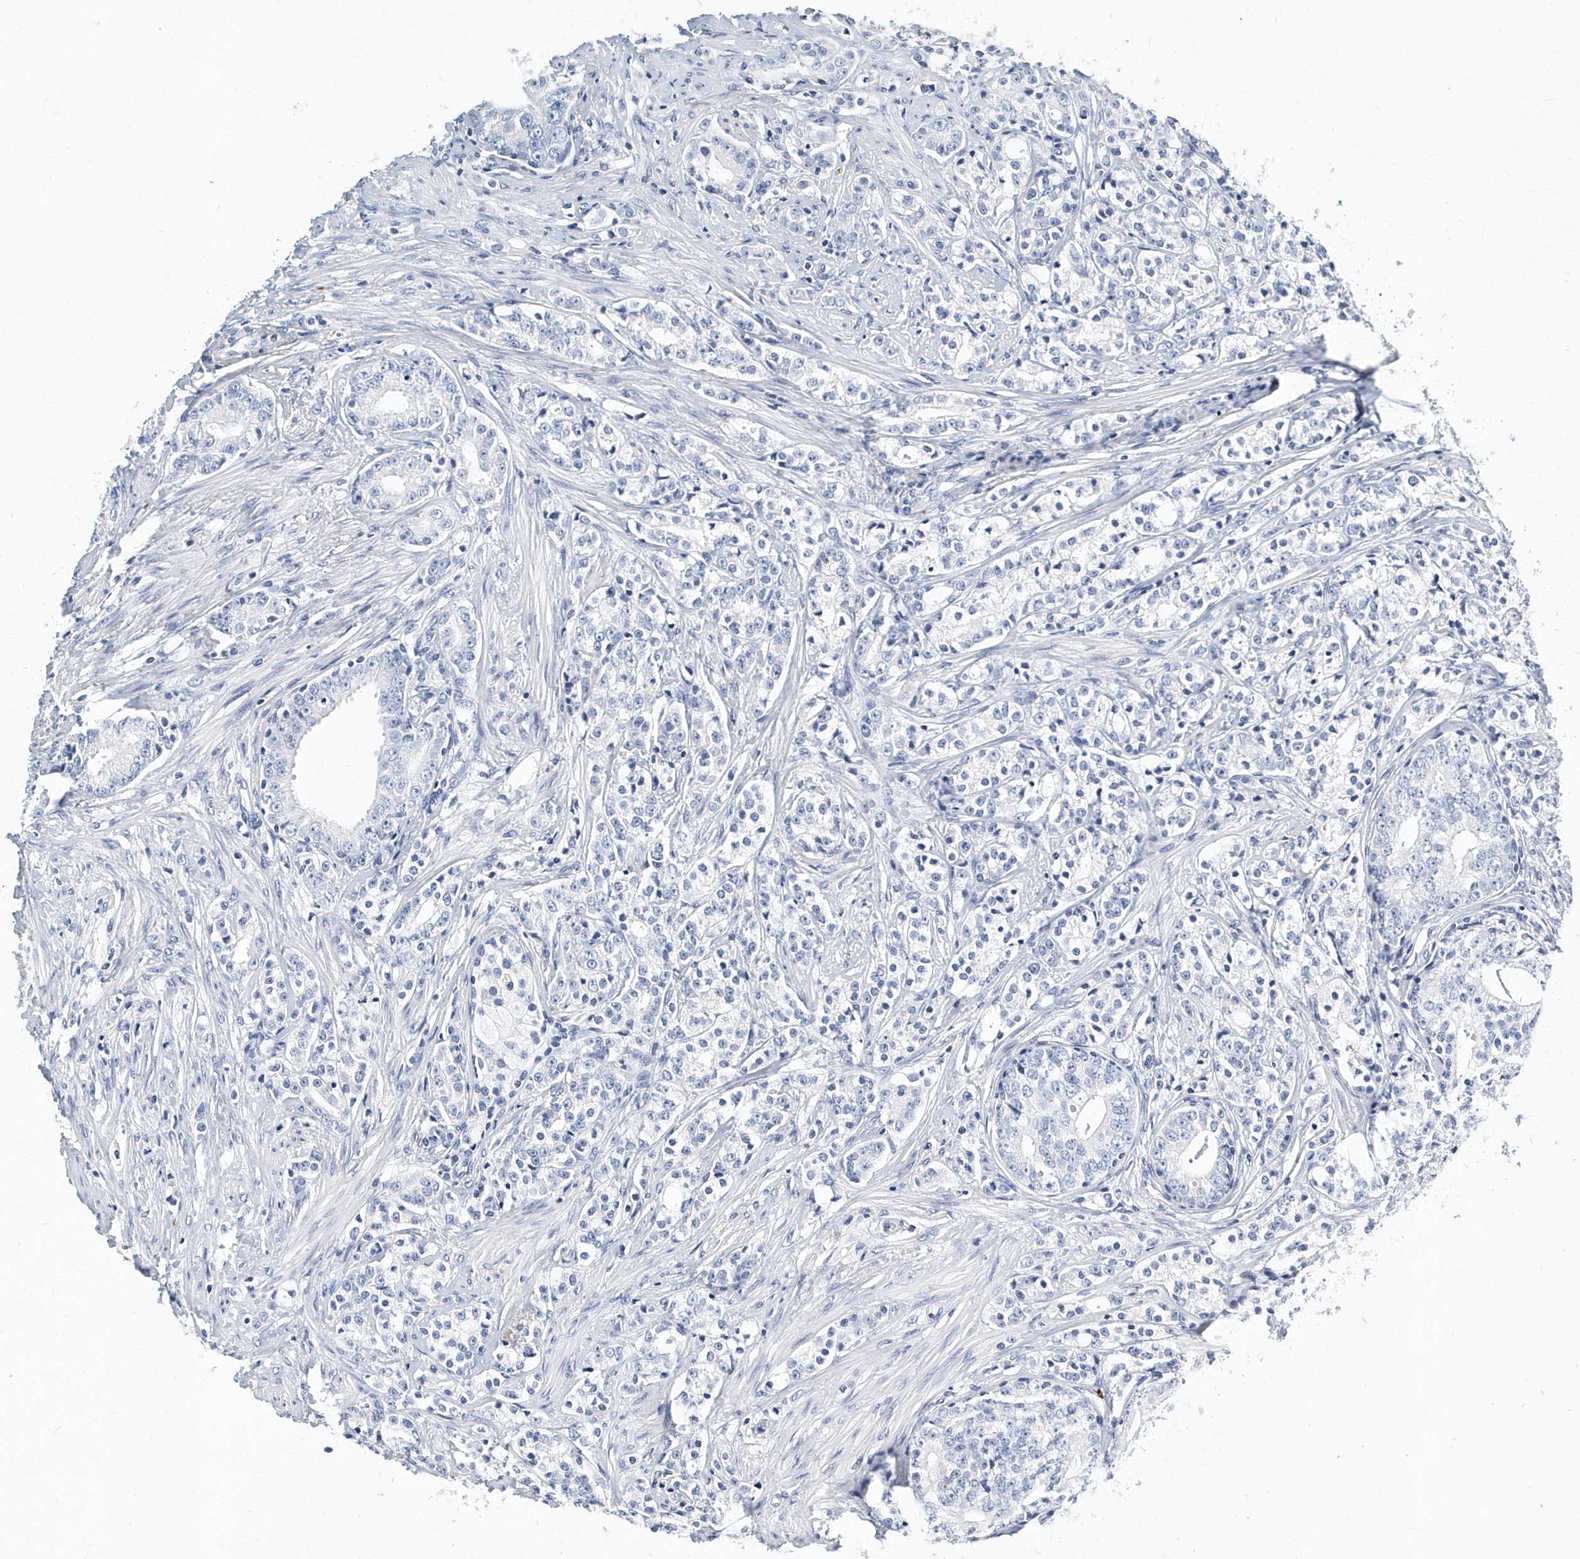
{"staining": {"intensity": "negative", "quantity": "none", "location": "none"}, "tissue": "prostate cancer", "cell_type": "Tumor cells", "image_type": "cancer", "snomed": [{"axis": "morphology", "description": "Adenocarcinoma, High grade"}, {"axis": "topography", "description": "Prostate"}], "caption": "Prostate cancer (adenocarcinoma (high-grade)) was stained to show a protein in brown. There is no significant positivity in tumor cells. The staining is performed using DAB brown chromogen with nuclei counter-stained in using hematoxylin.", "gene": "ITGA2B", "patient": {"sex": "male", "age": 69}}